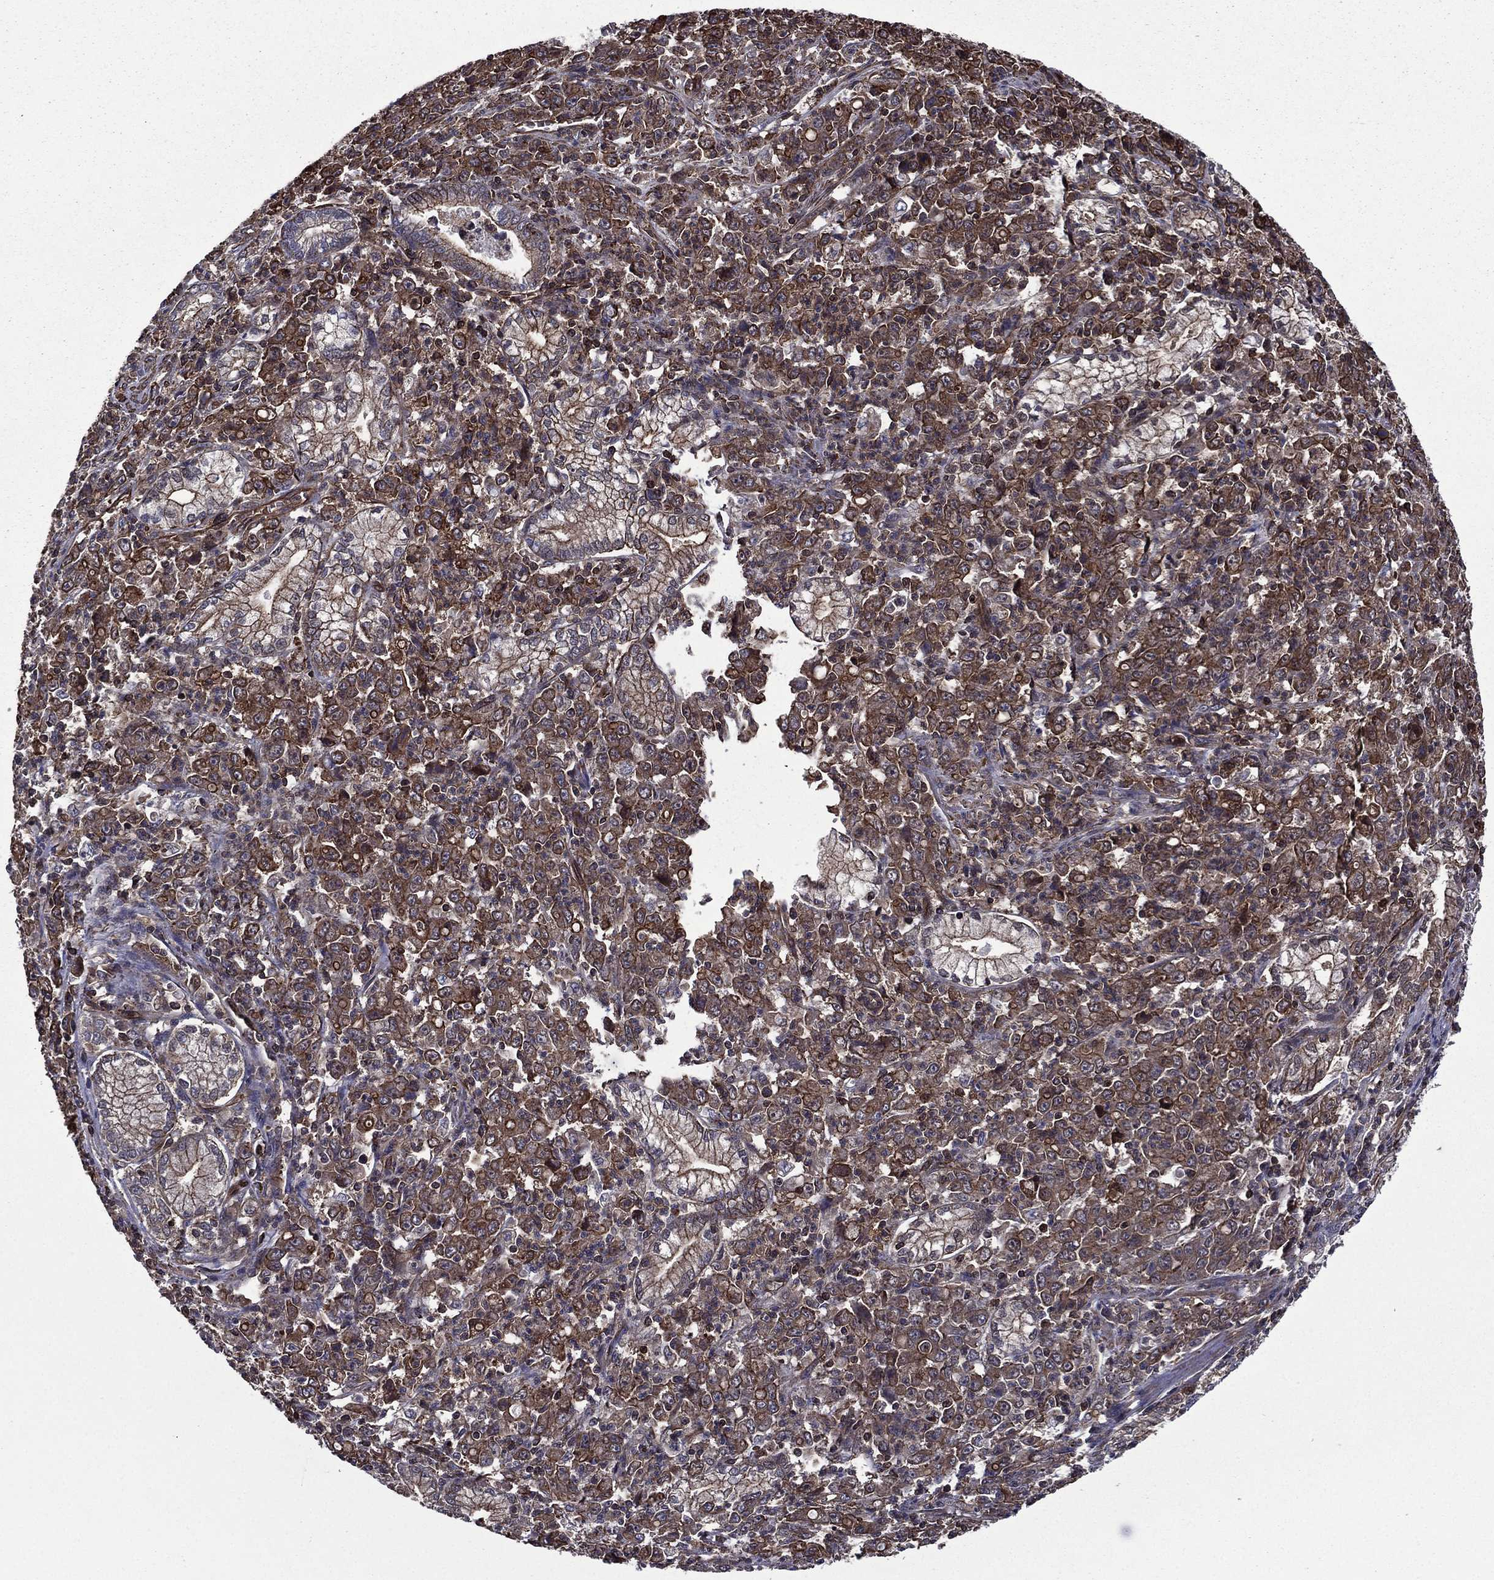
{"staining": {"intensity": "moderate", "quantity": ">75%", "location": "cytoplasmic/membranous"}, "tissue": "stomach cancer", "cell_type": "Tumor cells", "image_type": "cancer", "snomed": [{"axis": "morphology", "description": "Adenocarcinoma, NOS"}, {"axis": "topography", "description": "Stomach, lower"}], "caption": "Adenocarcinoma (stomach) stained with a protein marker displays moderate staining in tumor cells.", "gene": "PLPP3", "patient": {"sex": "female", "age": 71}}